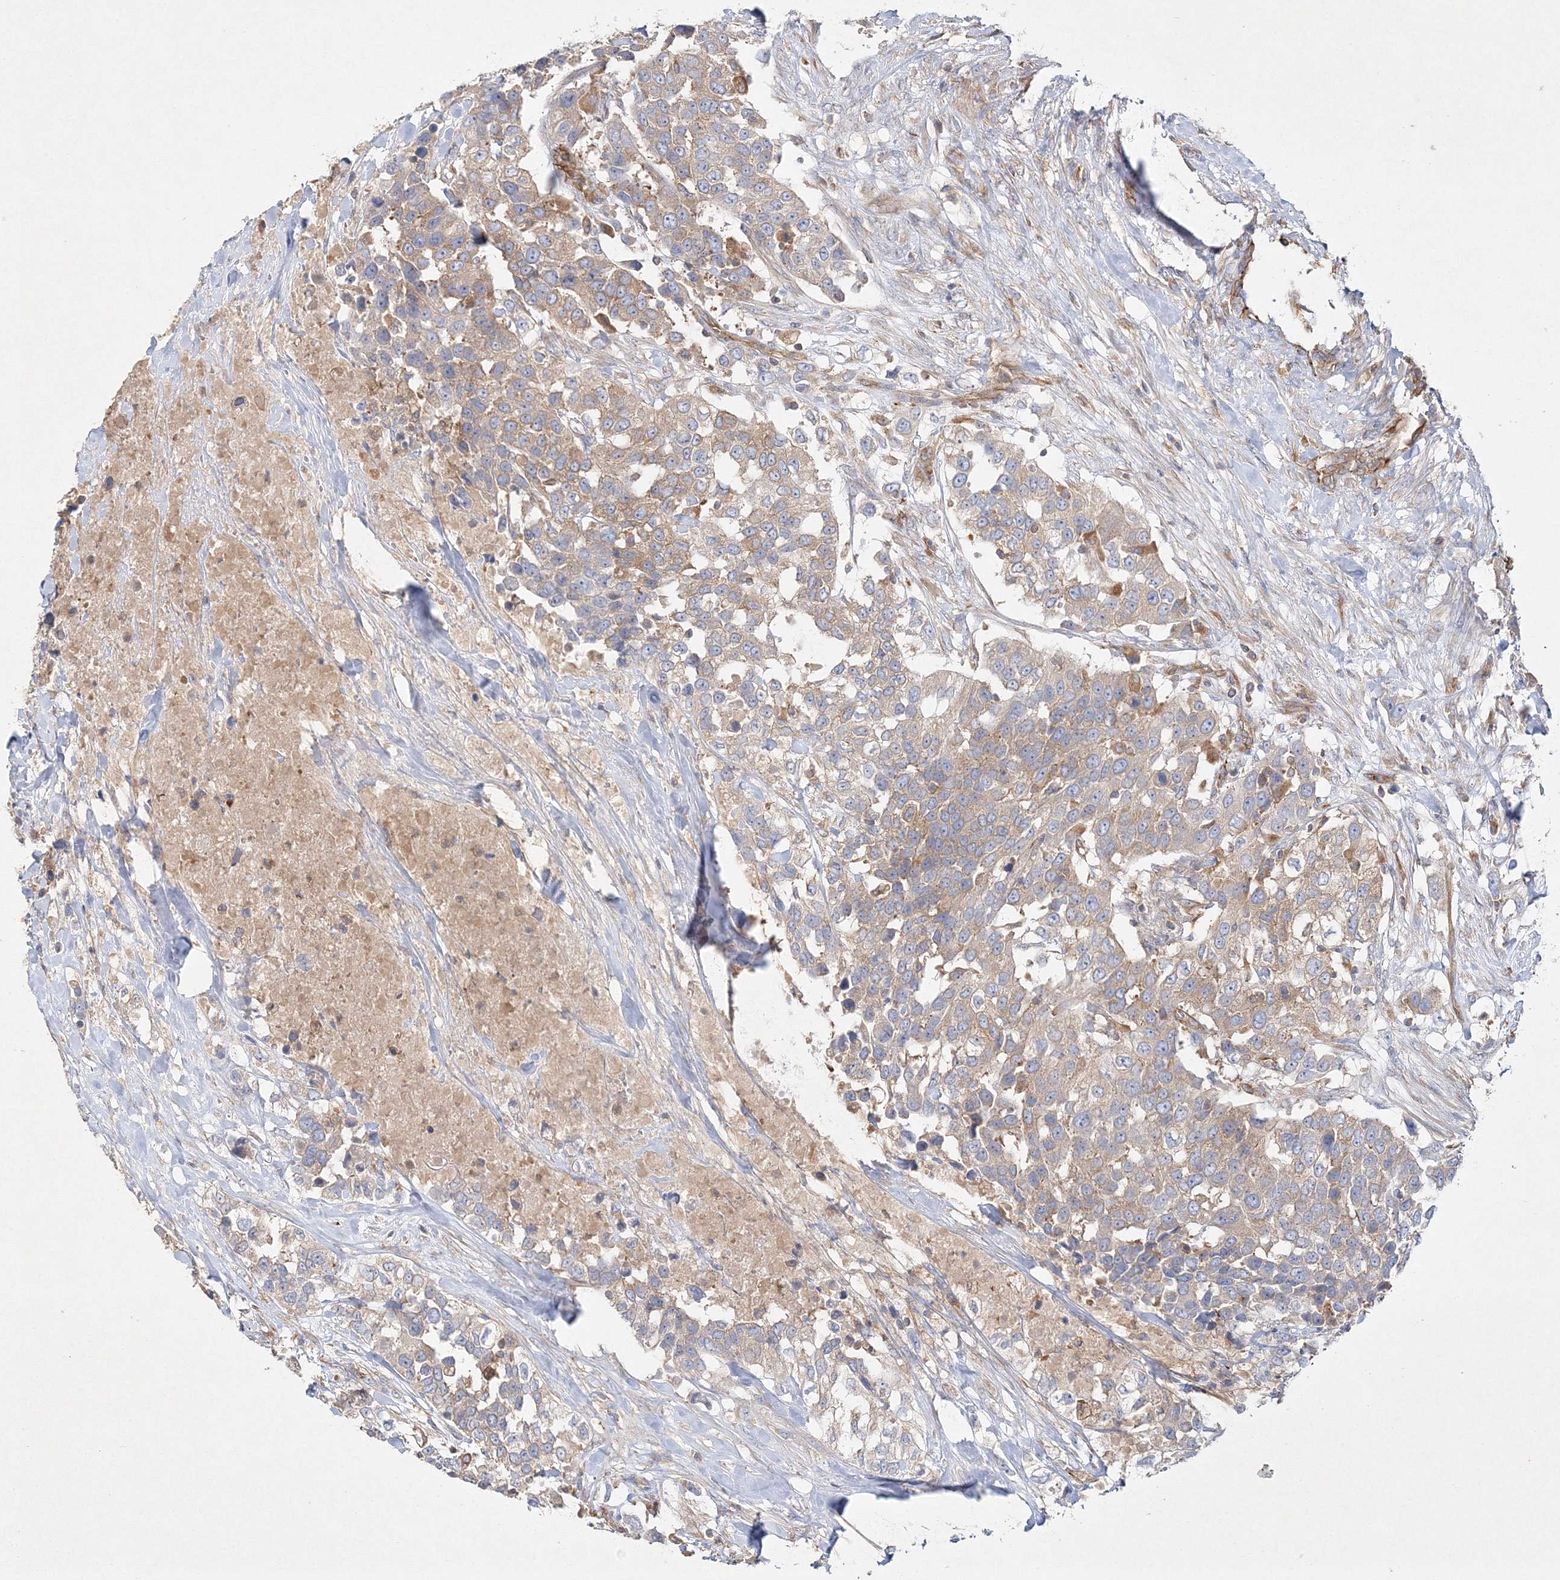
{"staining": {"intensity": "weak", "quantity": "25%-75%", "location": "cytoplasmic/membranous"}, "tissue": "urothelial cancer", "cell_type": "Tumor cells", "image_type": "cancer", "snomed": [{"axis": "morphology", "description": "Urothelial carcinoma, High grade"}, {"axis": "topography", "description": "Urinary bladder"}], "caption": "There is low levels of weak cytoplasmic/membranous expression in tumor cells of urothelial cancer, as demonstrated by immunohistochemical staining (brown color).", "gene": "WDR37", "patient": {"sex": "female", "age": 80}}